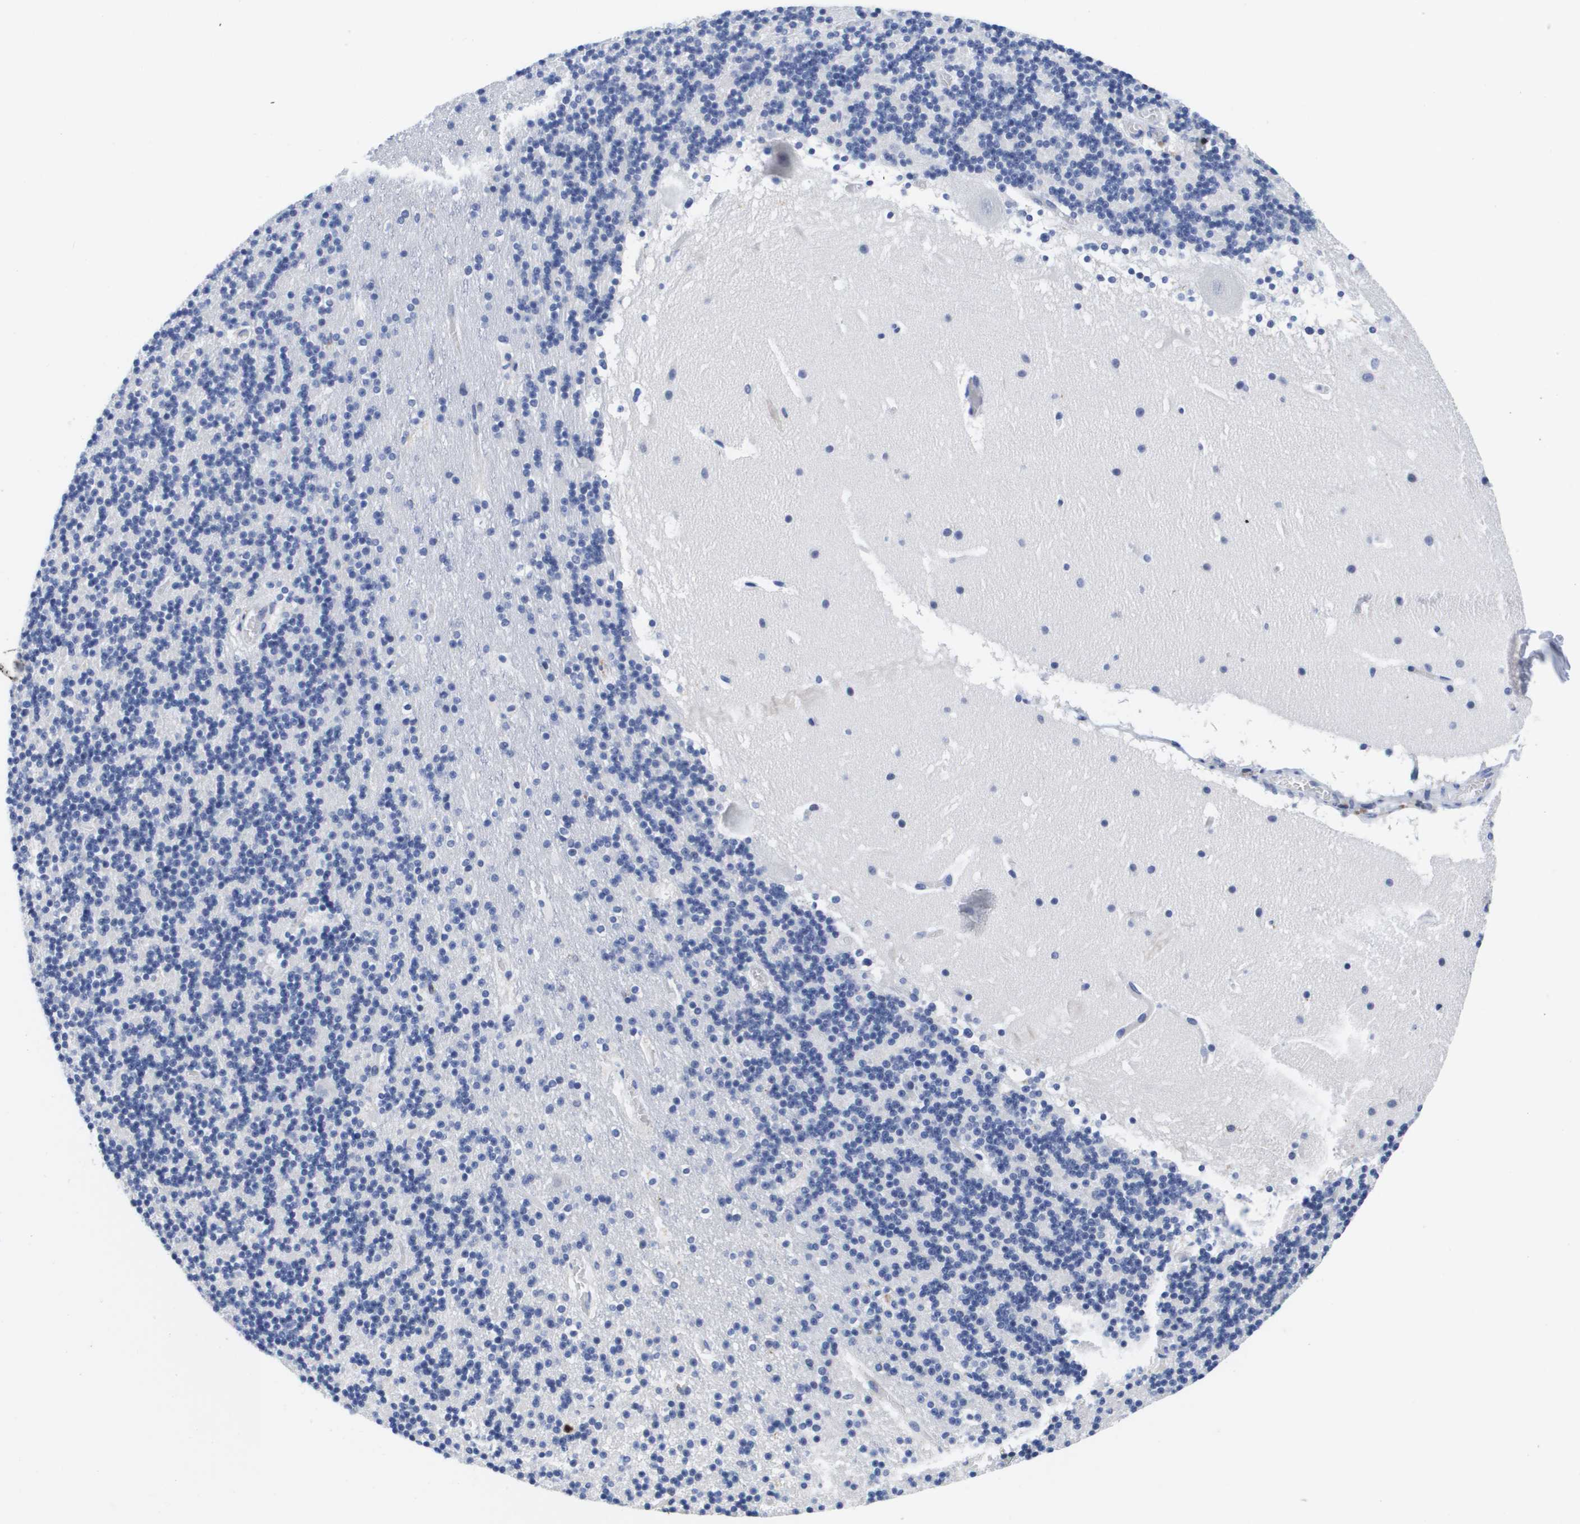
{"staining": {"intensity": "negative", "quantity": "none", "location": "none"}, "tissue": "cerebellum", "cell_type": "Cells in granular layer", "image_type": "normal", "snomed": [{"axis": "morphology", "description": "Normal tissue, NOS"}, {"axis": "topography", "description": "Cerebellum"}], "caption": "High magnification brightfield microscopy of normal cerebellum stained with DAB (brown) and counterstained with hematoxylin (blue): cells in granular layer show no significant positivity. (Brightfield microscopy of DAB immunohistochemistry (IHC) at high magnification).", "gene": "HMOX1", "patient": {"sex": "male", "age": 45}}